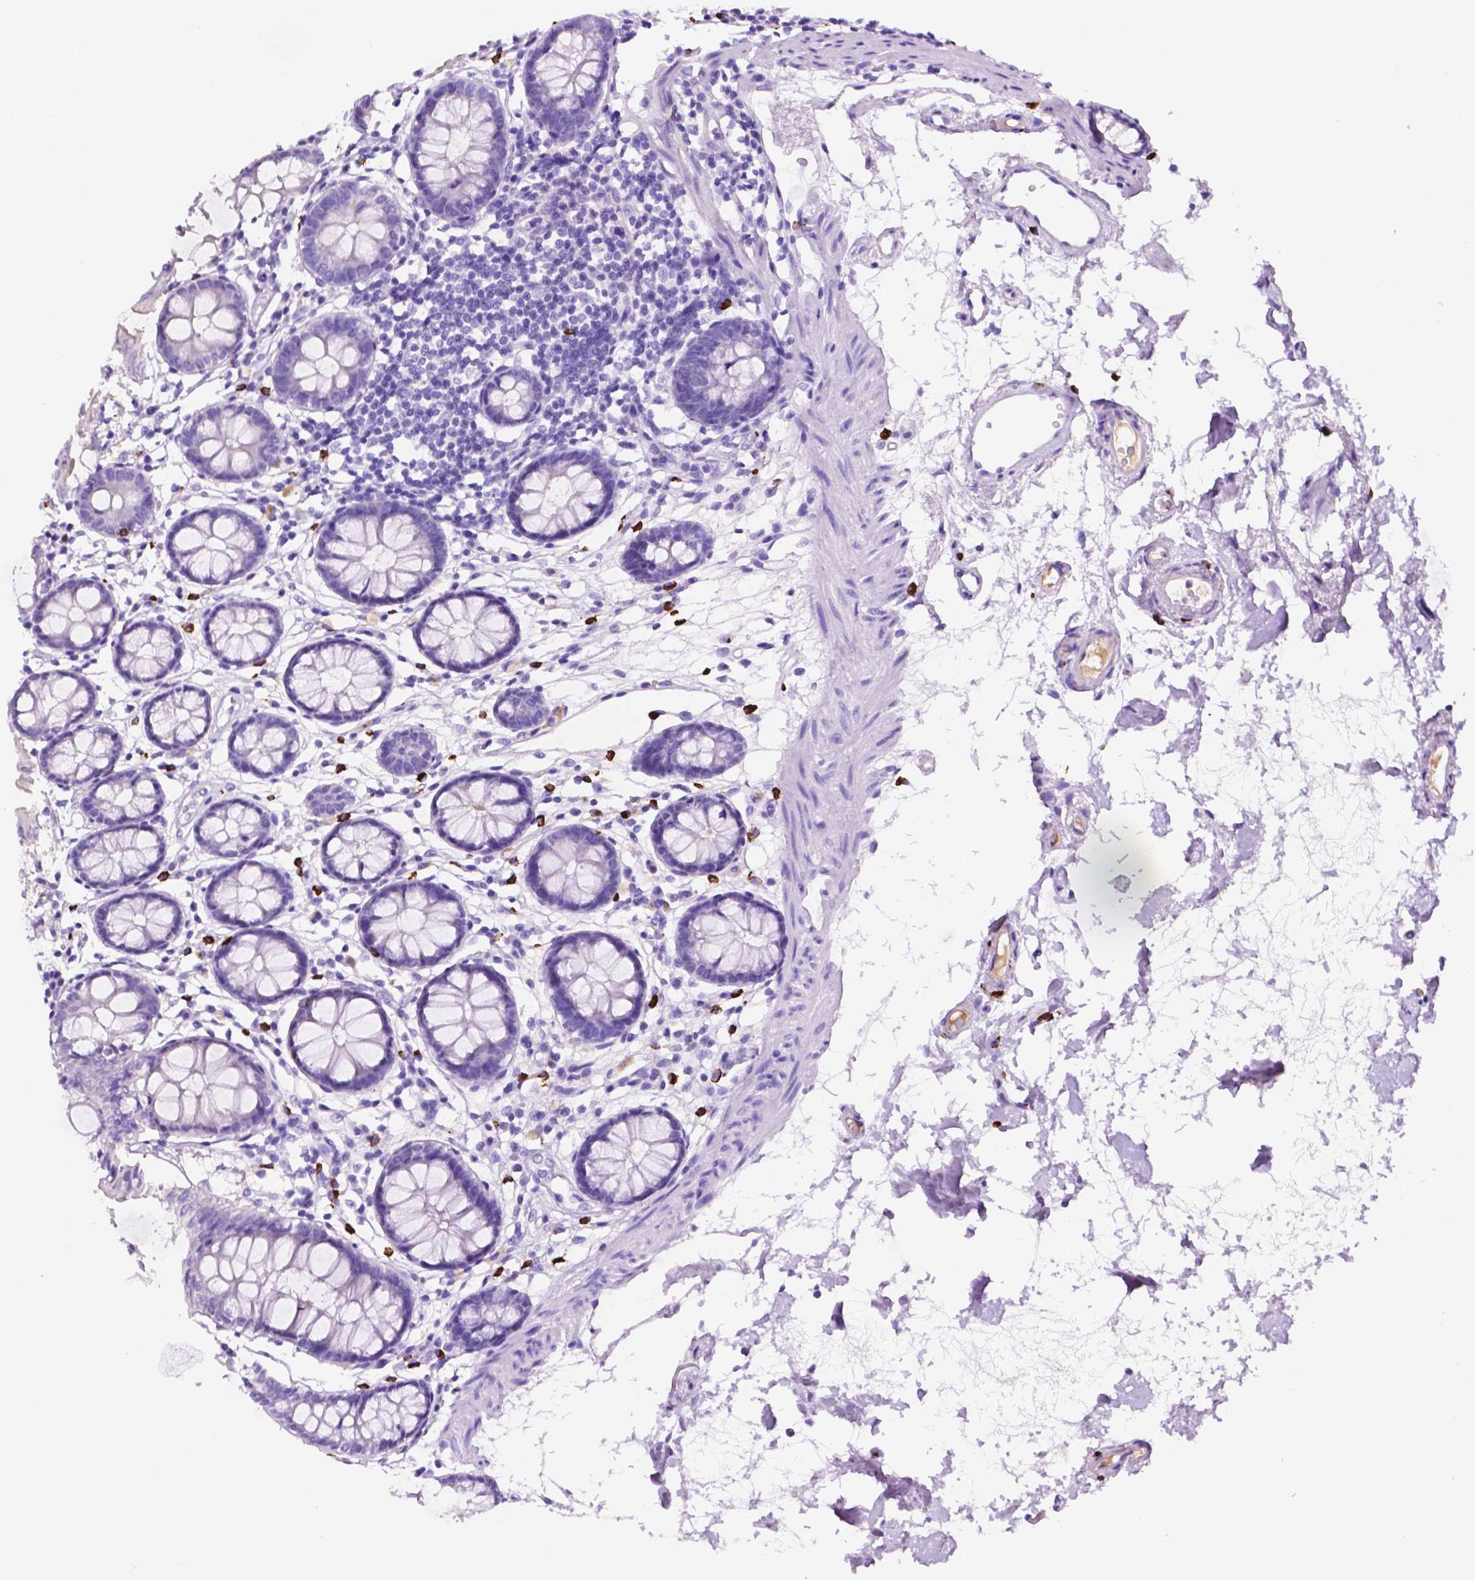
{"staining": {"intensity": "negative", "quantity": "none", "location": "none"}, "tissue": "colon", "cell_type": "Endothelial cells", "image_type": "normal", "snomed": [{"axis": "morphology", "description": "Normal tissue, NOS"}, {"axis": "topography", "description": "Colon"}], "caption": "Immunohistochemistry (IHC) of unremarkable human colon exhibits no positivity in endothelial cells.", "gene": "FOXB2", "patient": {"sex": "female", "age": 84}}